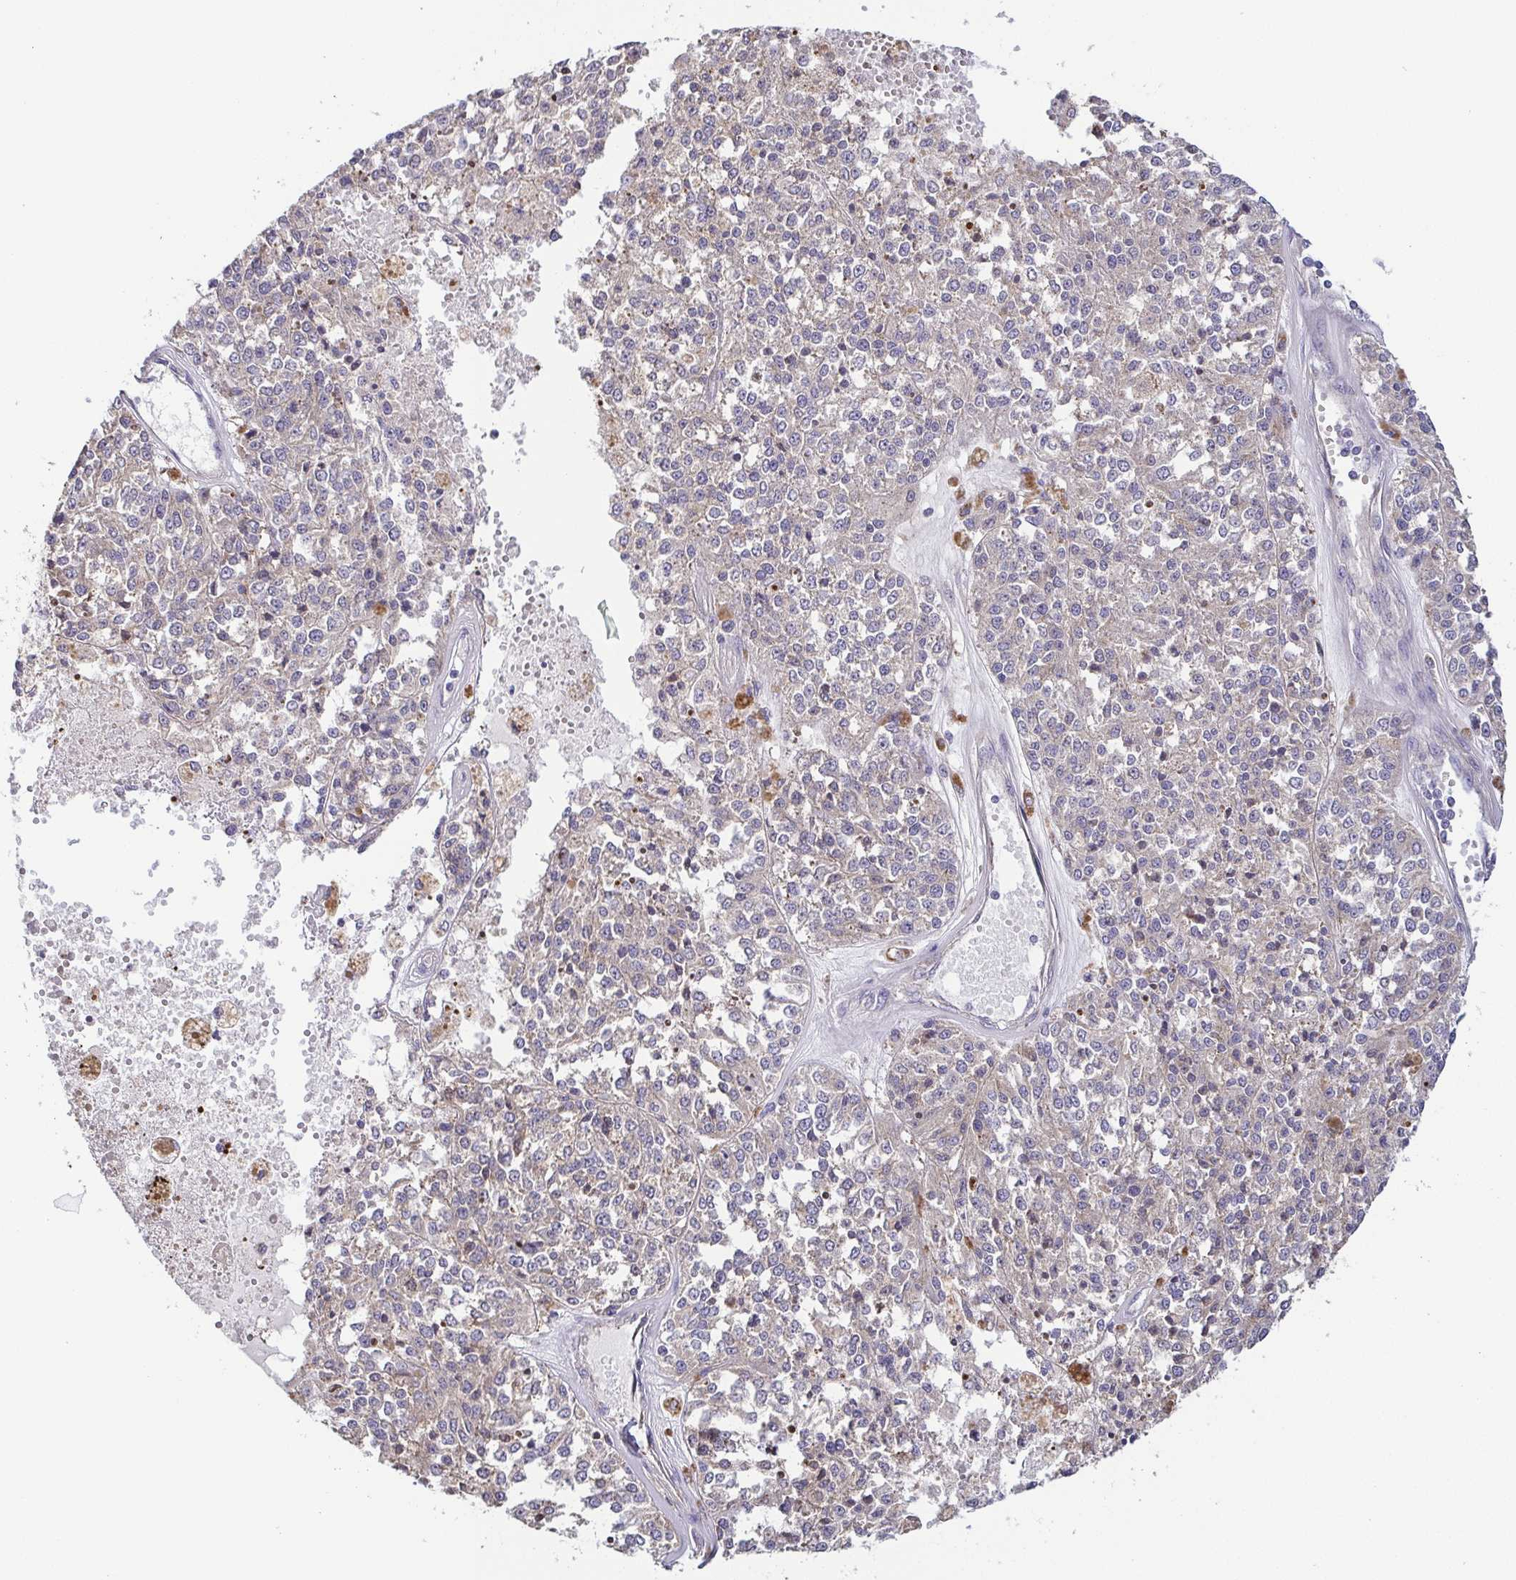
{"staining": {"intensity": "negative", "quantity": "none", "location": "none"}, "tissue": "melanoma", "cell_type": "Tumor cells", "image_type": "cancer", "snomed": [{"axis": "morphology", "description": "Malignant melanoma, Metastatic site"}, {"axis": "topography", "description": "Lymph node"}], "caption": "Human malignant melanoma (metastatic site) stained for a protein using IHC demonstrates no staining in tumor cells.", "gene": "EIF3D", "patient": {"sex": "female", "age": 64}}